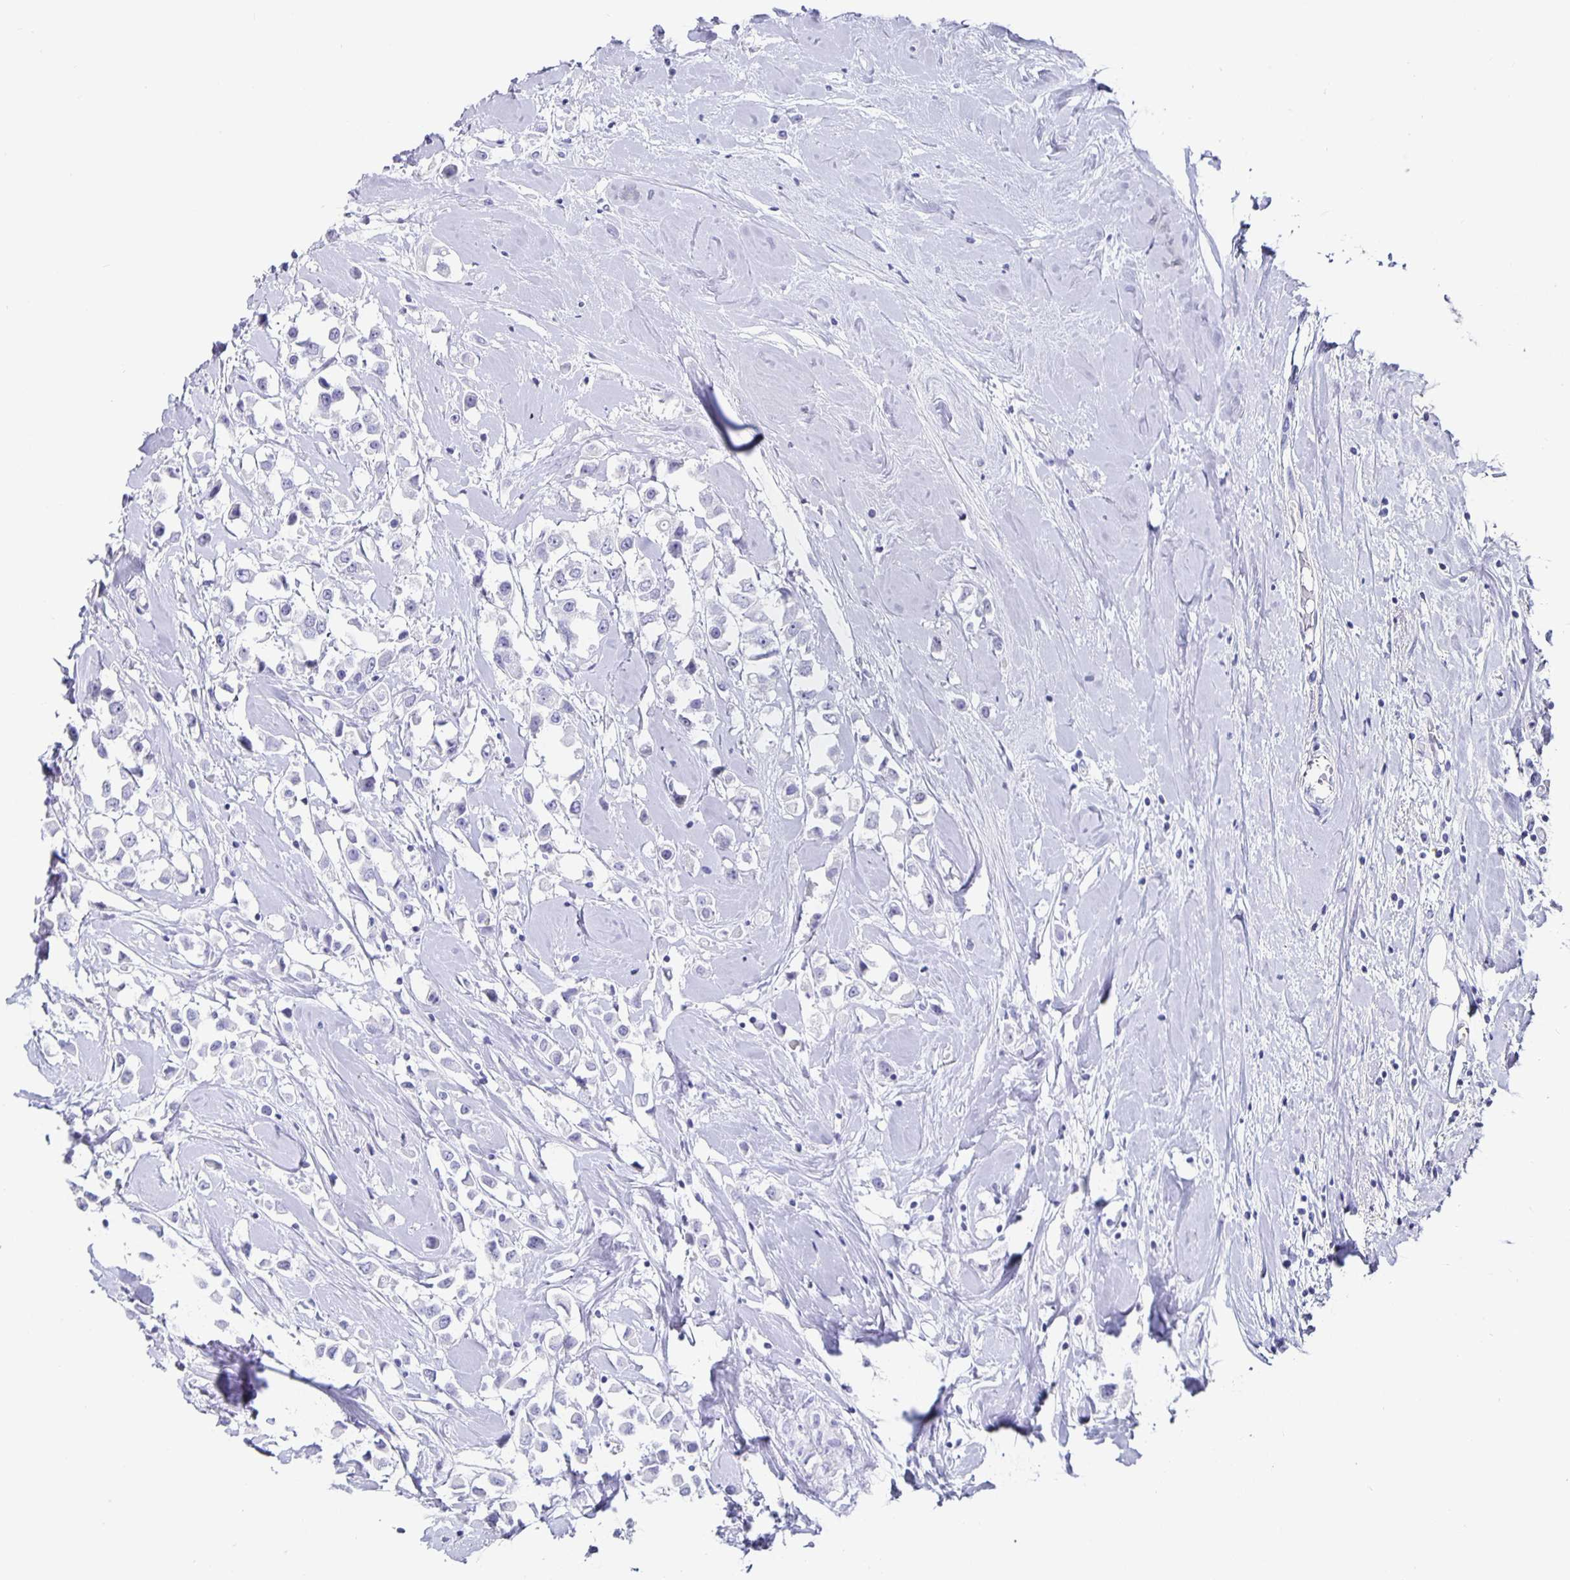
{"staining": {"intensity": "negative", "quantity": "none", "location": "none"}, "tissue": "breast cancer", "cell_type": "Tumor cells", "image_type": "cancer", "snomed": [{"axis": "morphology", "description": "Duct carcinoma"}, {"axis": "topography", "description": "Breast"}], "caption": "Immunohistochemistry of human breast infiltrating ductal carcinoma shows no staining in tumor cells.", "gene": "CHGA", "patient": {"sex": "female", "age": 61}}